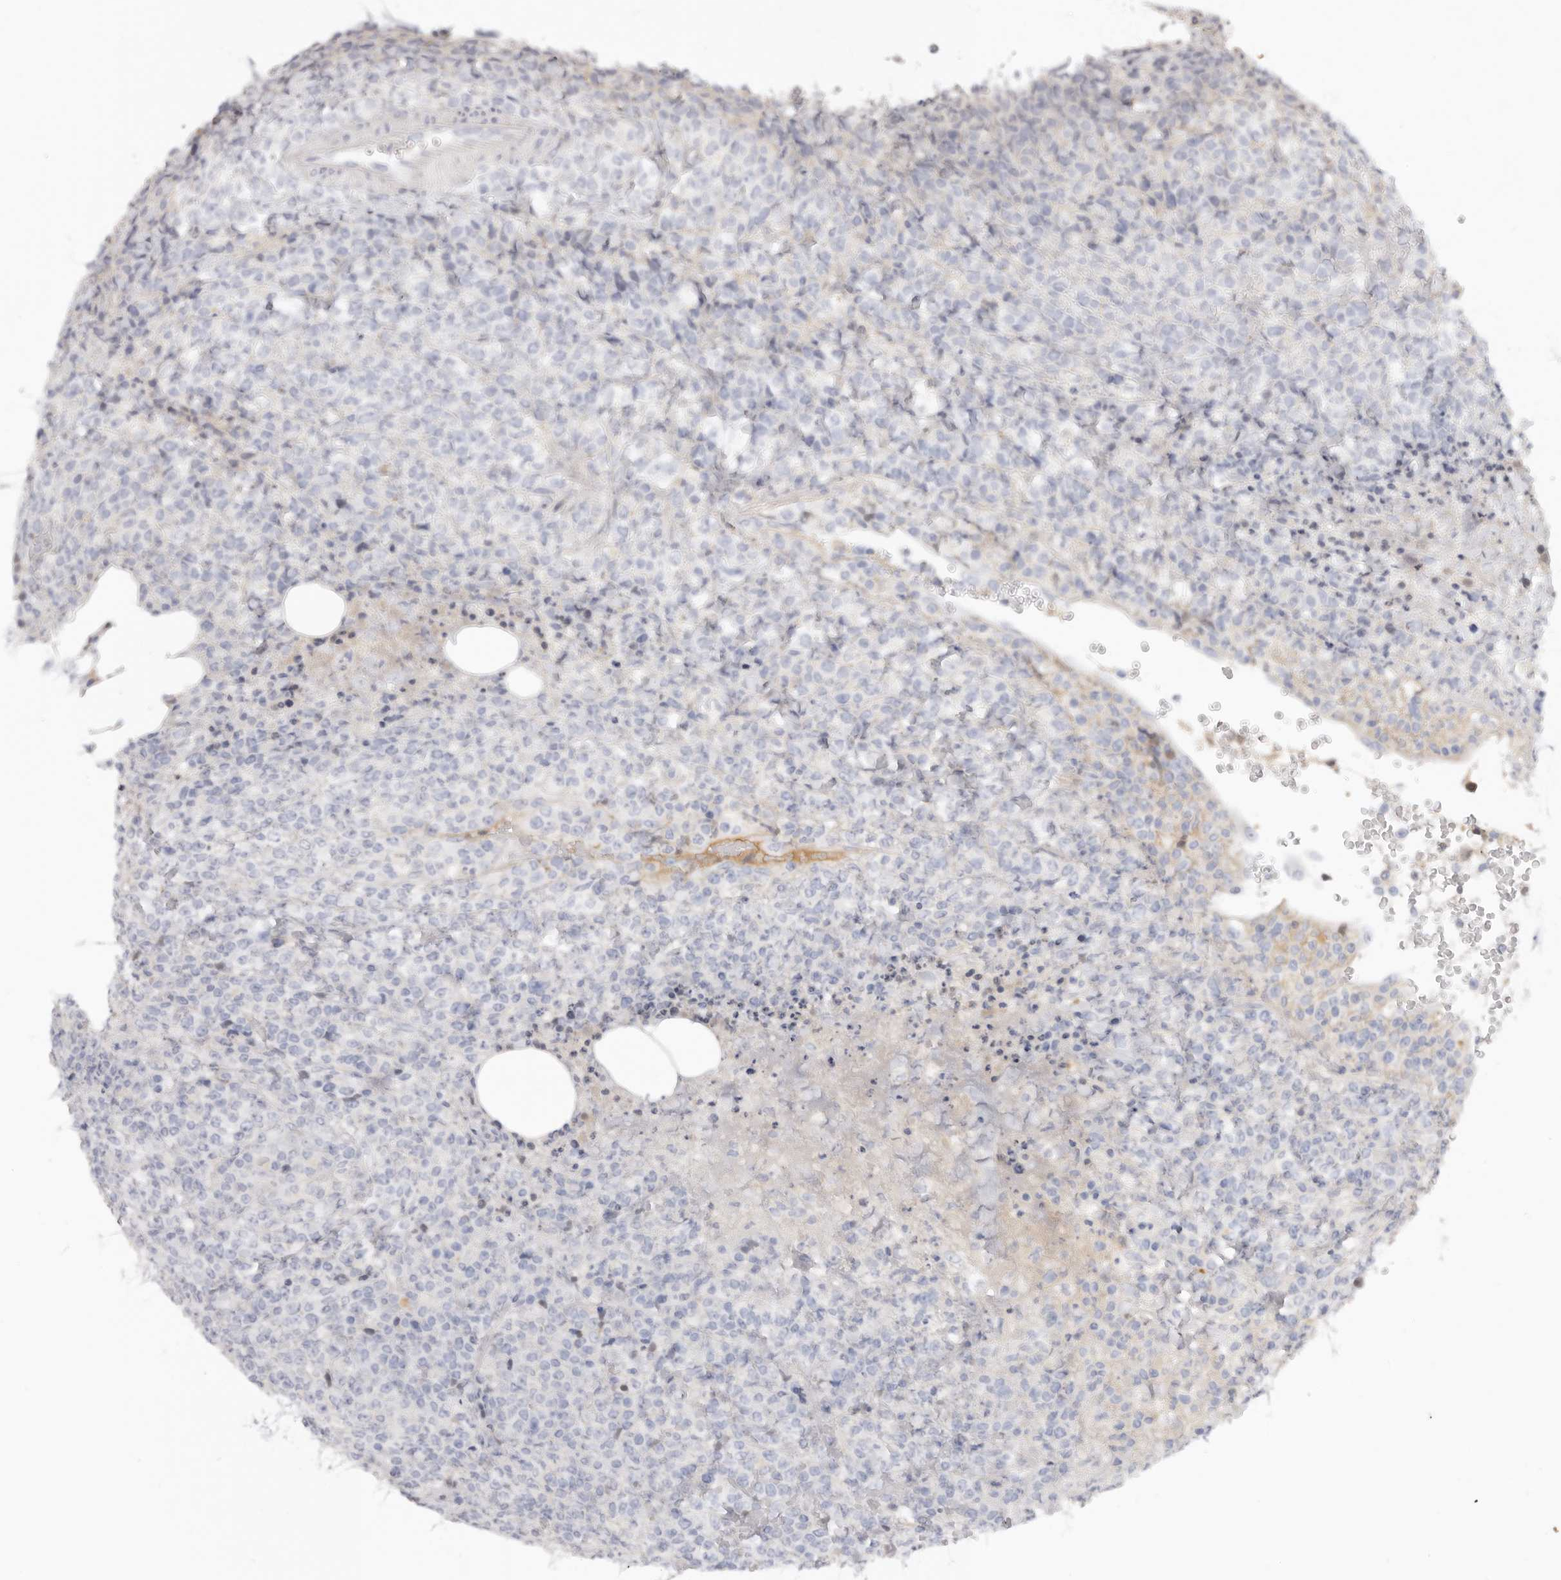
{"staining": {"intensity": "negative", "quantity": "none", "location": "none"}, "tissue": "lymphoma", "cell_type": "Tumor cells", "image_type": "cancer", "snomed": [{"axis": "morphology", "description": "Malignant lymphoma, non-Hodgkin's type, High grade"}, {"axis": "topography", "description": "Lymph node"}], "caption": "Human lymphoma stained for a protein using IHC demonstrates no expression in tumor cells.", "gene": "RXFP1", "patient": {"sex": "male", "age": 13}}